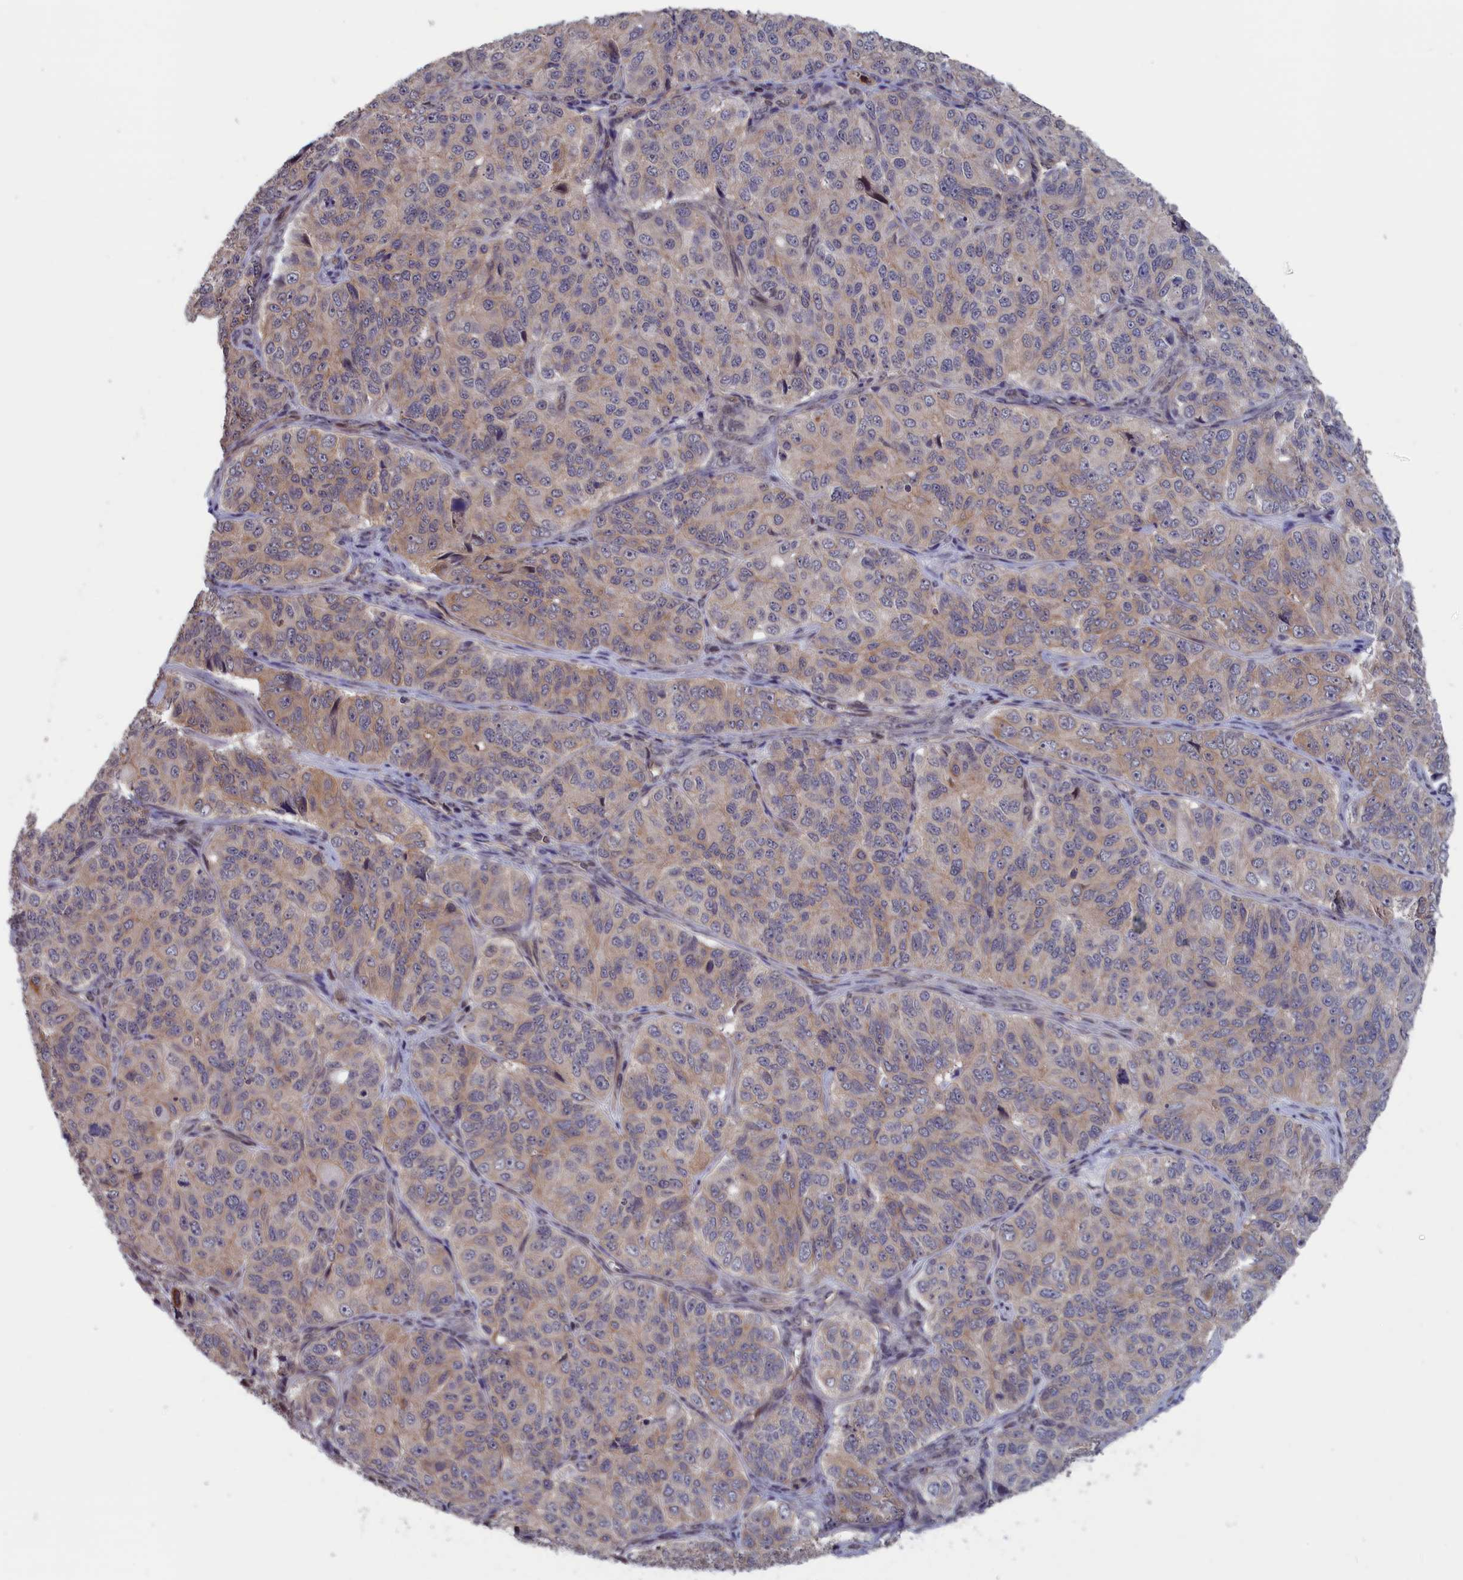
{"staining": {"intensity": "weak", "quantity": "25%-75%", "location": "cytoplasmic/membranous"}, "tissue": "ovarian cancer", "cell_type": "Tumor cells", "image_type": "cancer", "snomed": [{"axis": "morphology", "description": "Carcinoma, endometroid"}, {"axis": "topography", "description": "Ovary"}], "caption": "About 25%-75% of tumor cells in human ovarian cancer exhibit weak cytoplasmic/membranous protein expression as visualized by brown immunohistochemical staining.", "gene": "PLP2", "patient": {"sex": "female", "age": 51}}